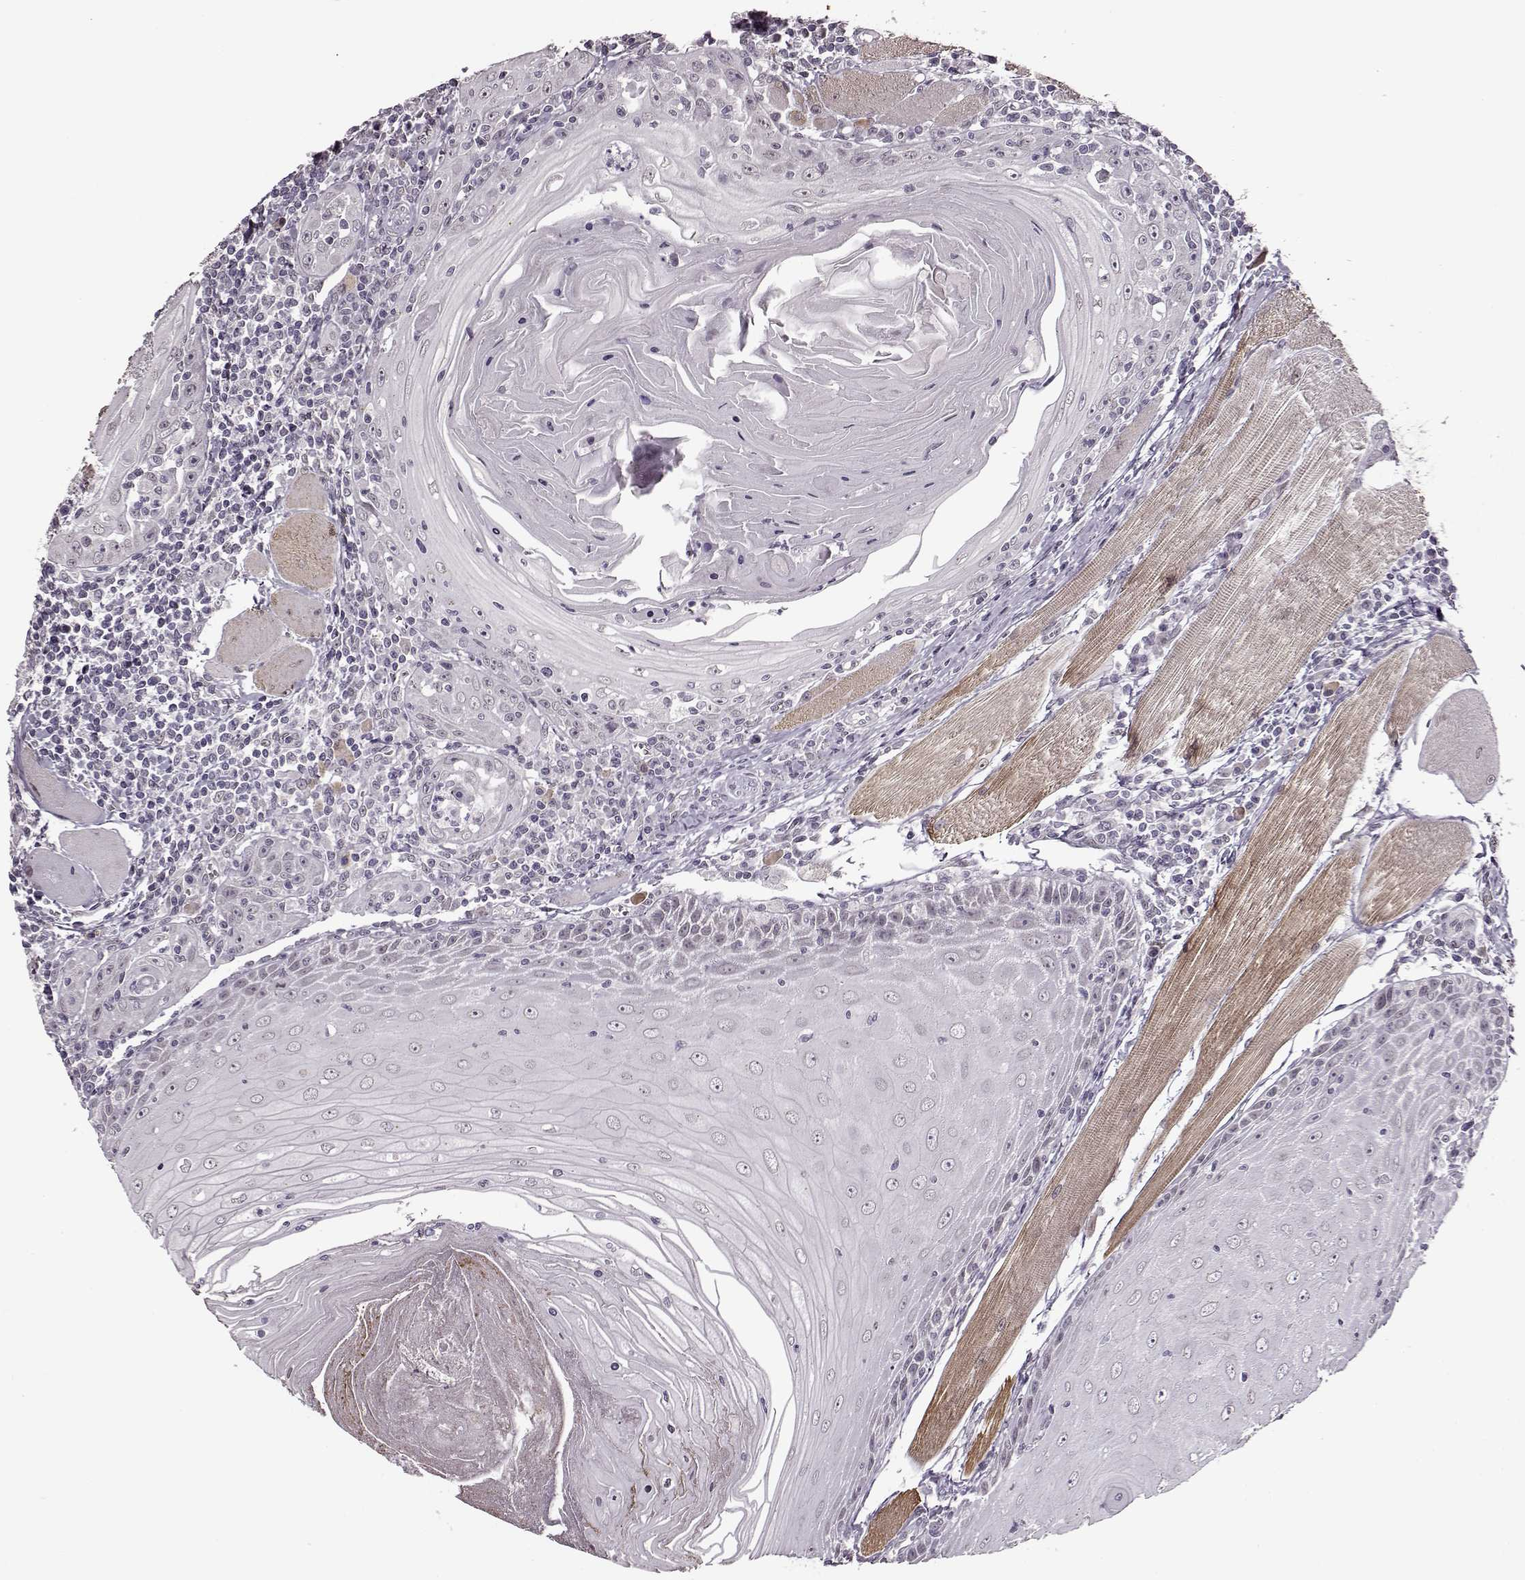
{"staining": {"intensity": "negative", "quantity": "none", "location": "none"}, "tissue": "head and neck cancer", "cell_type": "Tumor cells", "image_type": "cancer", "snomed": [{"axis": "morphology", "description": "Normal tissue, NOS"}, {"axis": "morphology", "description": "Squamous cell carcinoma, NOS"}, {"axis": "topography", "description": "Oral tissue"}, {"axis": "topography", "description": "Head-Neck"}], "caption": "IHC micrograph of human squamous cell carcinoma (head and neck) stained for a protein (brown), which demonstrates no positivity in tumor cells.", "gene": "STX1B", "patient": {"sex": "male", "age": 52}}